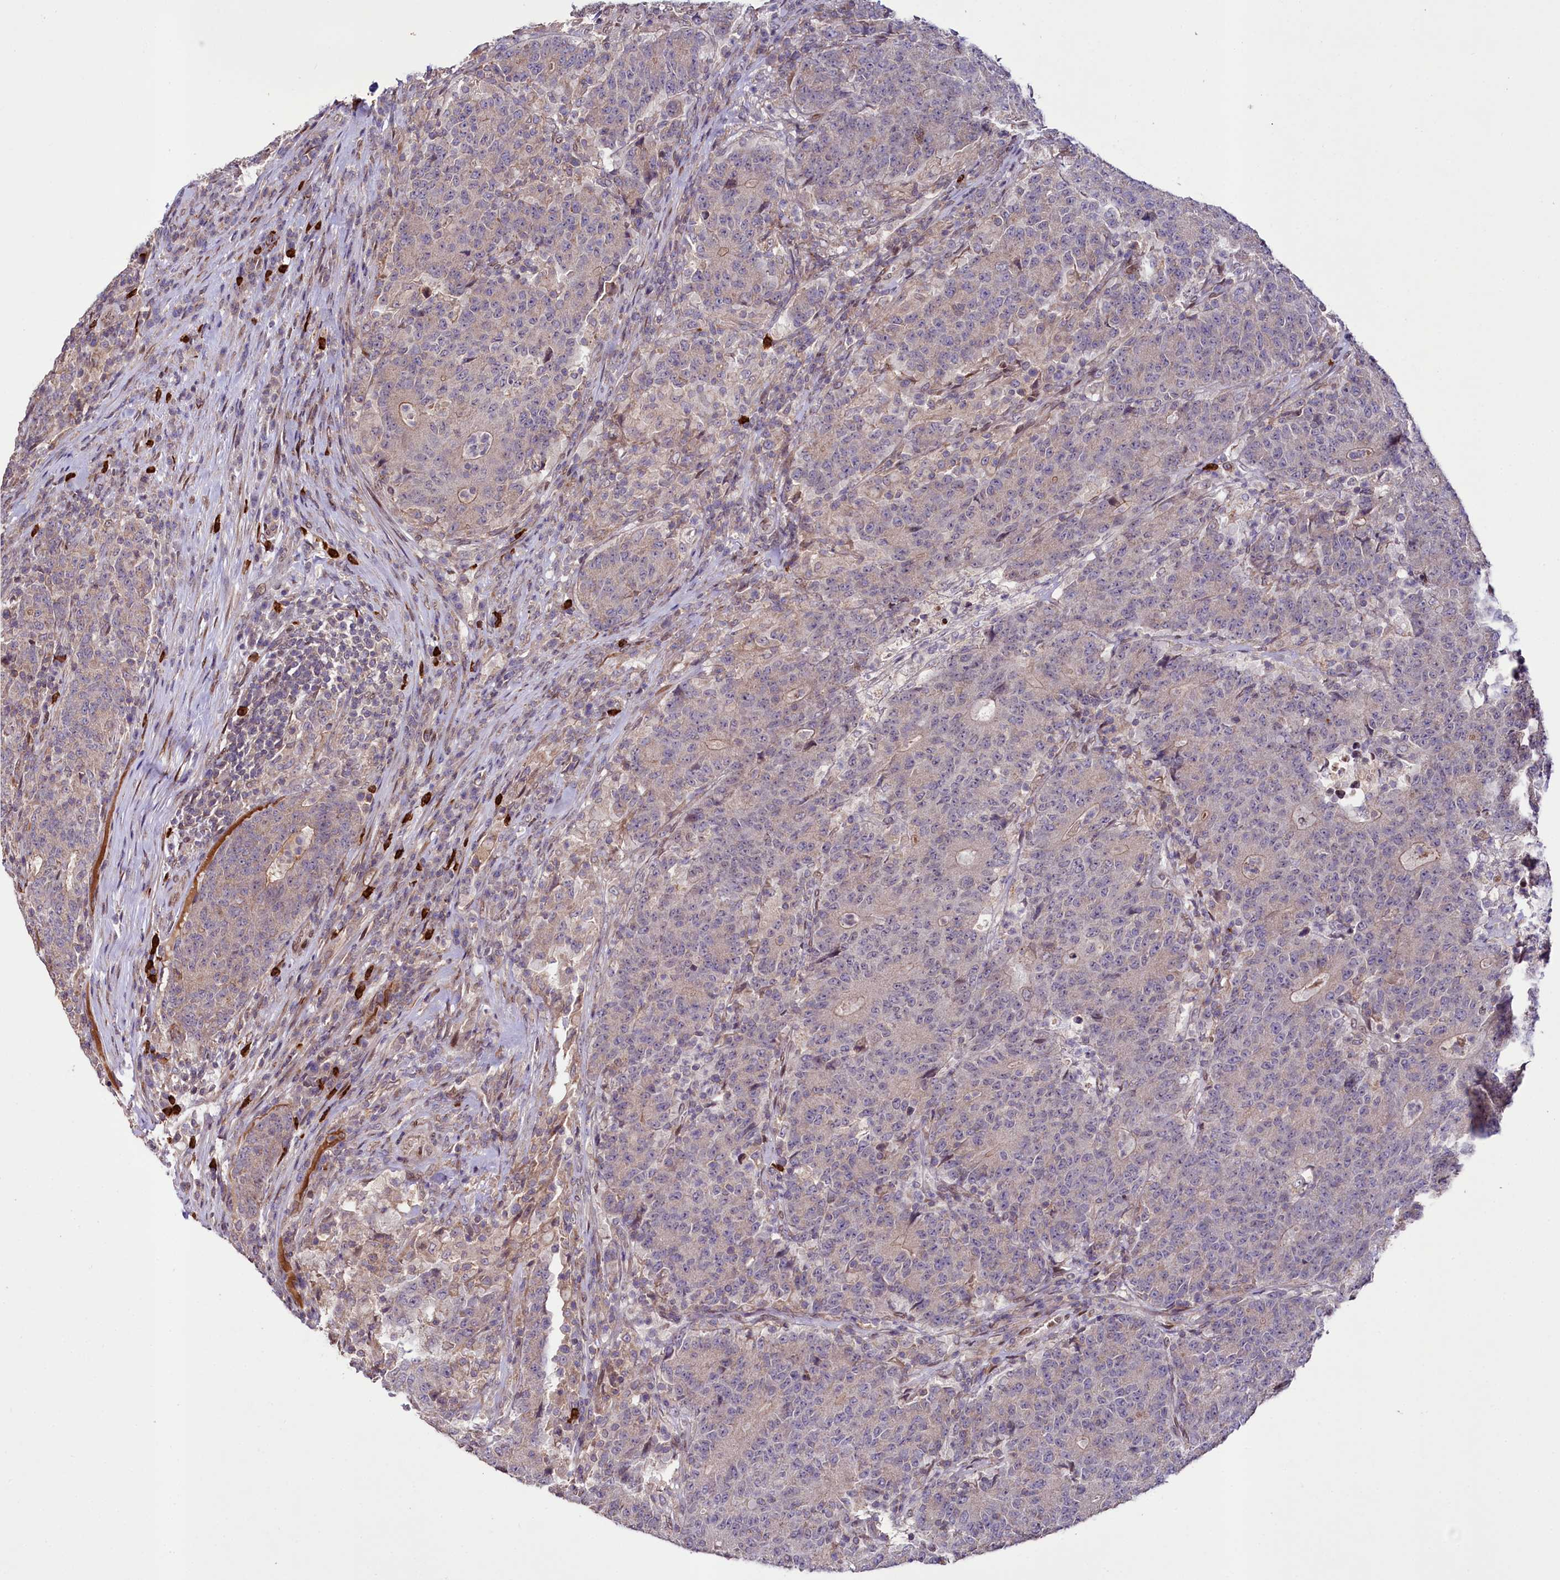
{"staining": {"intensity": "negative", "quantity": "none", "location": "none"}, "tissue": "colorectal cancer", "cell_type": "Tumor cells", "image_type": "cancer", "snomed": [{"axis": "morphology", "description": "Adenocarcinoma, NOS"}, {"axis": "topography", "description": "Colon"}], "caption": "There is no significant positivity in tumor cells of colorectal cancer.", "gene": "ZNF226", "patient": {"sex": "female", "age": 75}}